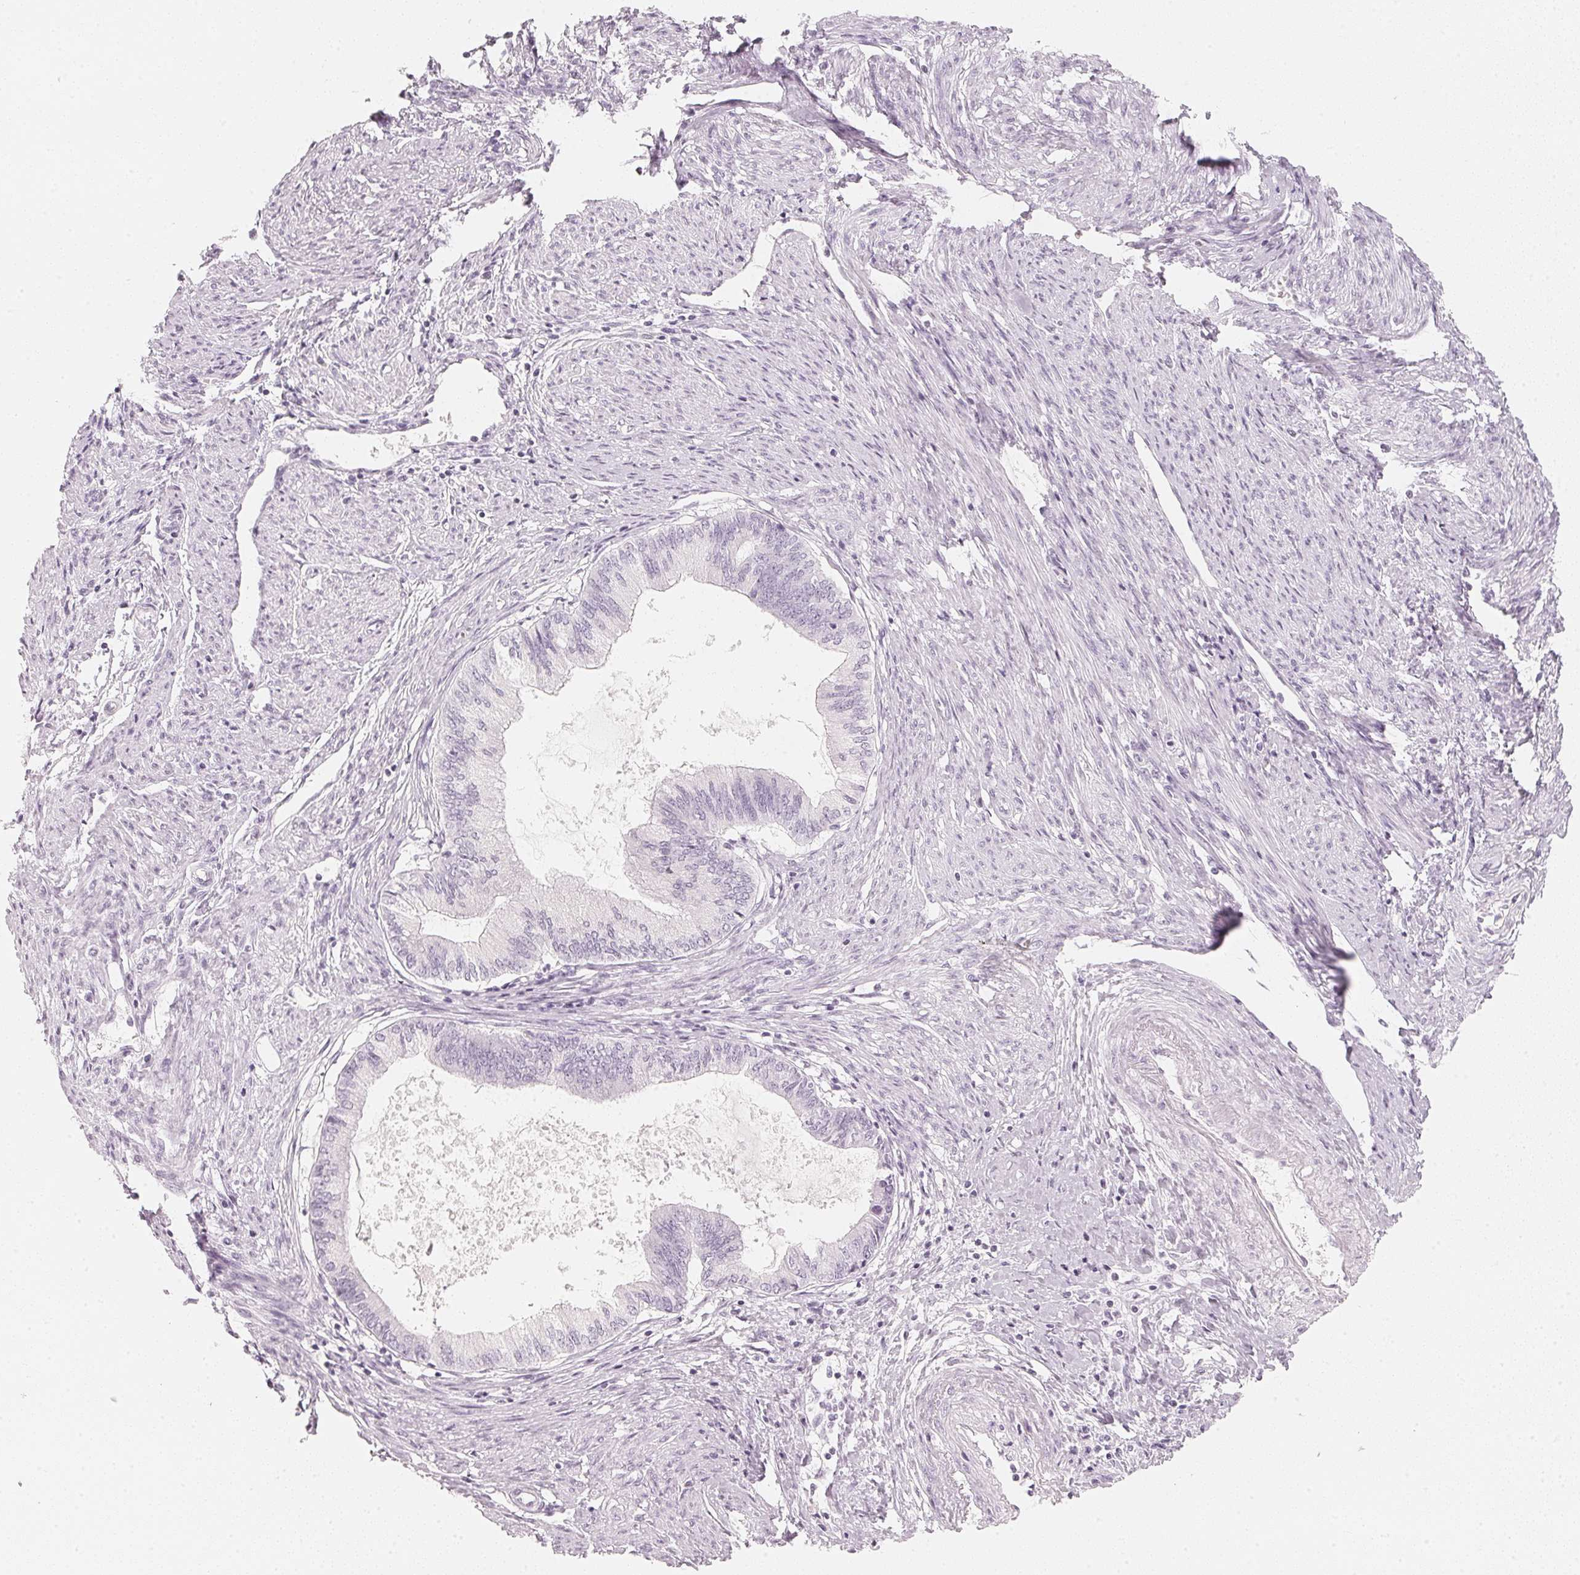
{"staining": {"intensity": "negative", "quantity": "none", "location": "none"}, "tissue": "endometrial cancer", "cell_type": "Tumor cells", "image_type": "cancer", "snomed": [{"axis": "morphology", "description": "Adenocarcinoma, NOS"}, {"axis": "topography", "description": "Endometrium"}], "caption": "DAB (3,3'-diaminobenzidine) immunohistochemical staining of endometrial cancer demonstrates no significant expression in tumor cells. (Immunohistochemistry, brightfield microscopy, high magnification).", "gene": "SLC22A8", "patient": {"sex": "female", "age": 86}}